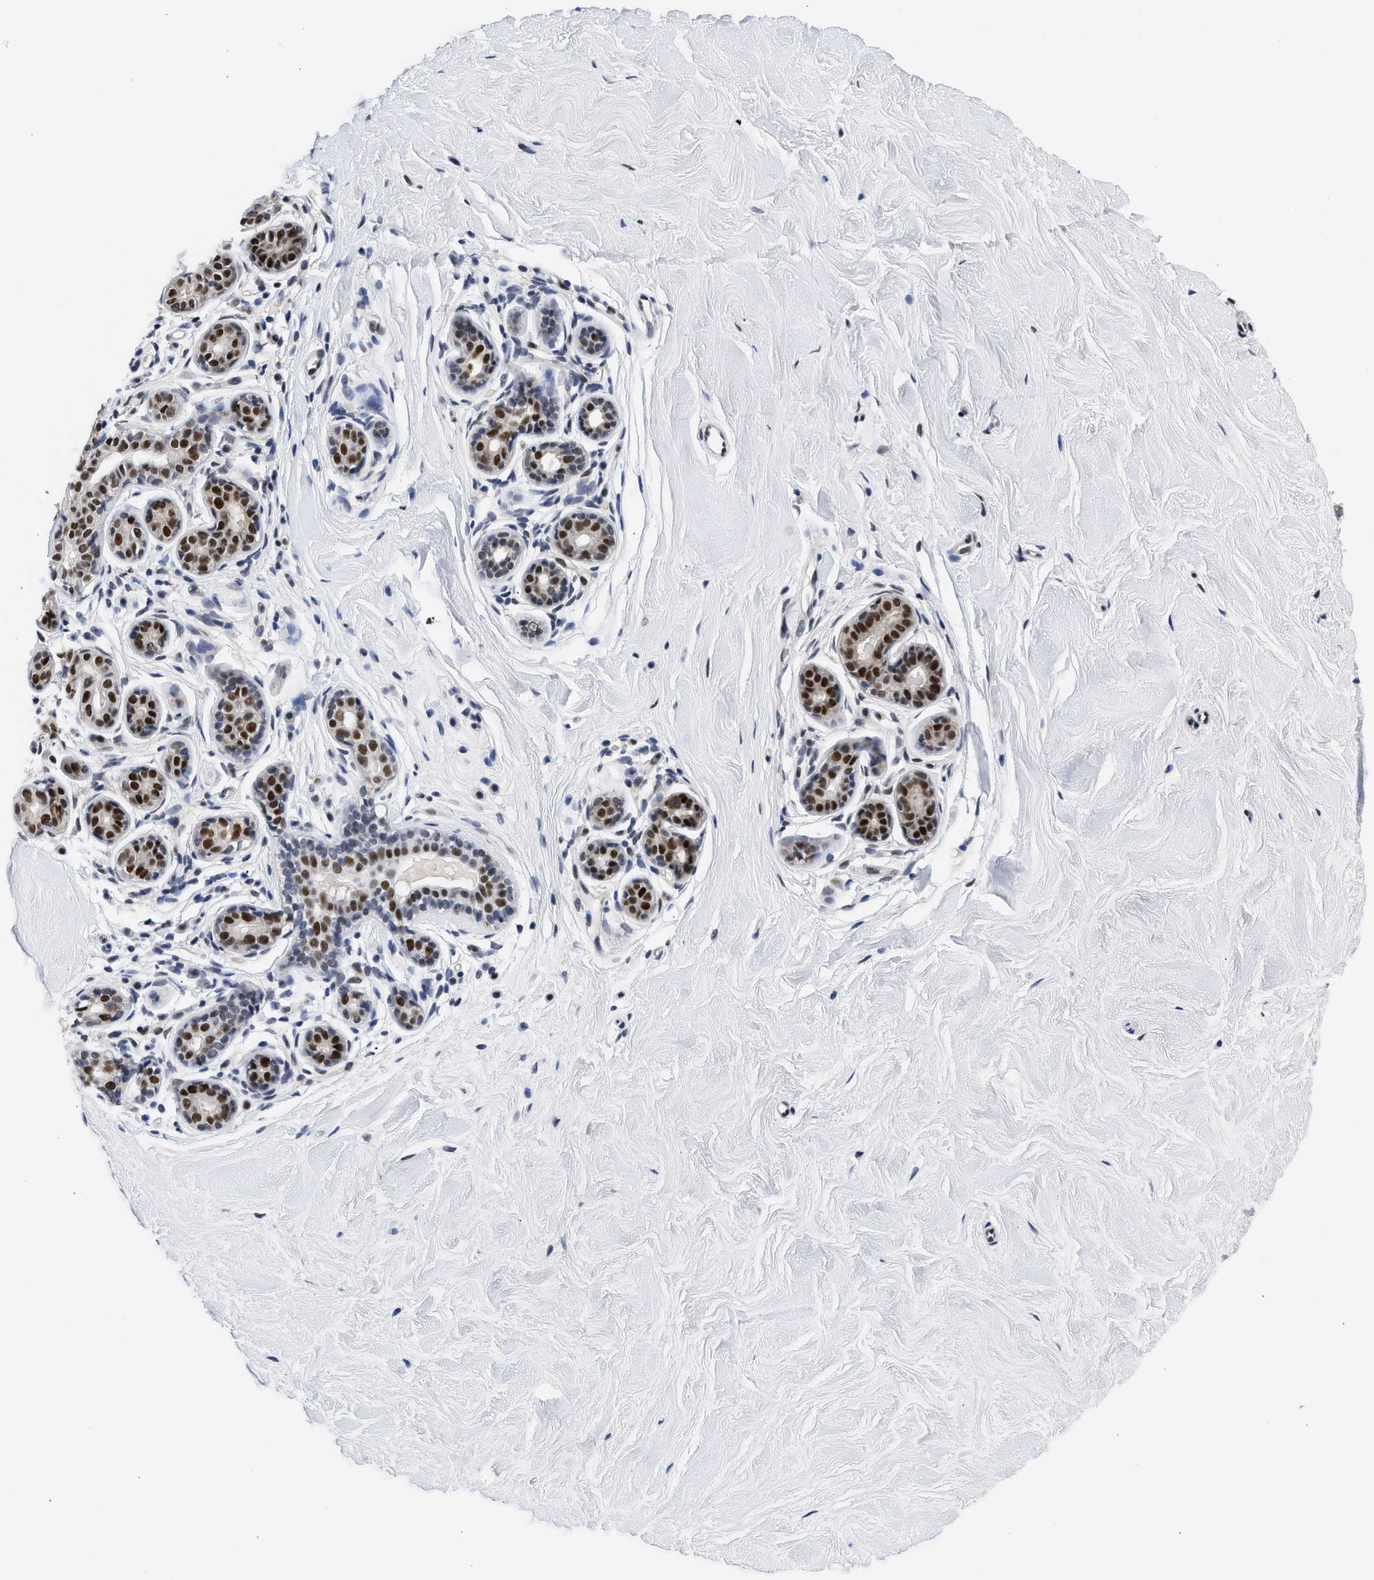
{"staining": {"intensity": "negative", "quantity": "none", "location": "none"}, "tissue": "breast", "cell_type": "Adipocytes", "image_type": "normal", "snomed": [{"axis": "morphology", "description": "Normal tissue, NOS"}, {"axis": "topography", "description": "Breast"}], "caption": "Immunohistochemical staining of unremarkable breast displays no significant expression in adipocytes.", "gene": "XPO5", "patient": {"sex": "female", "age": 22}}